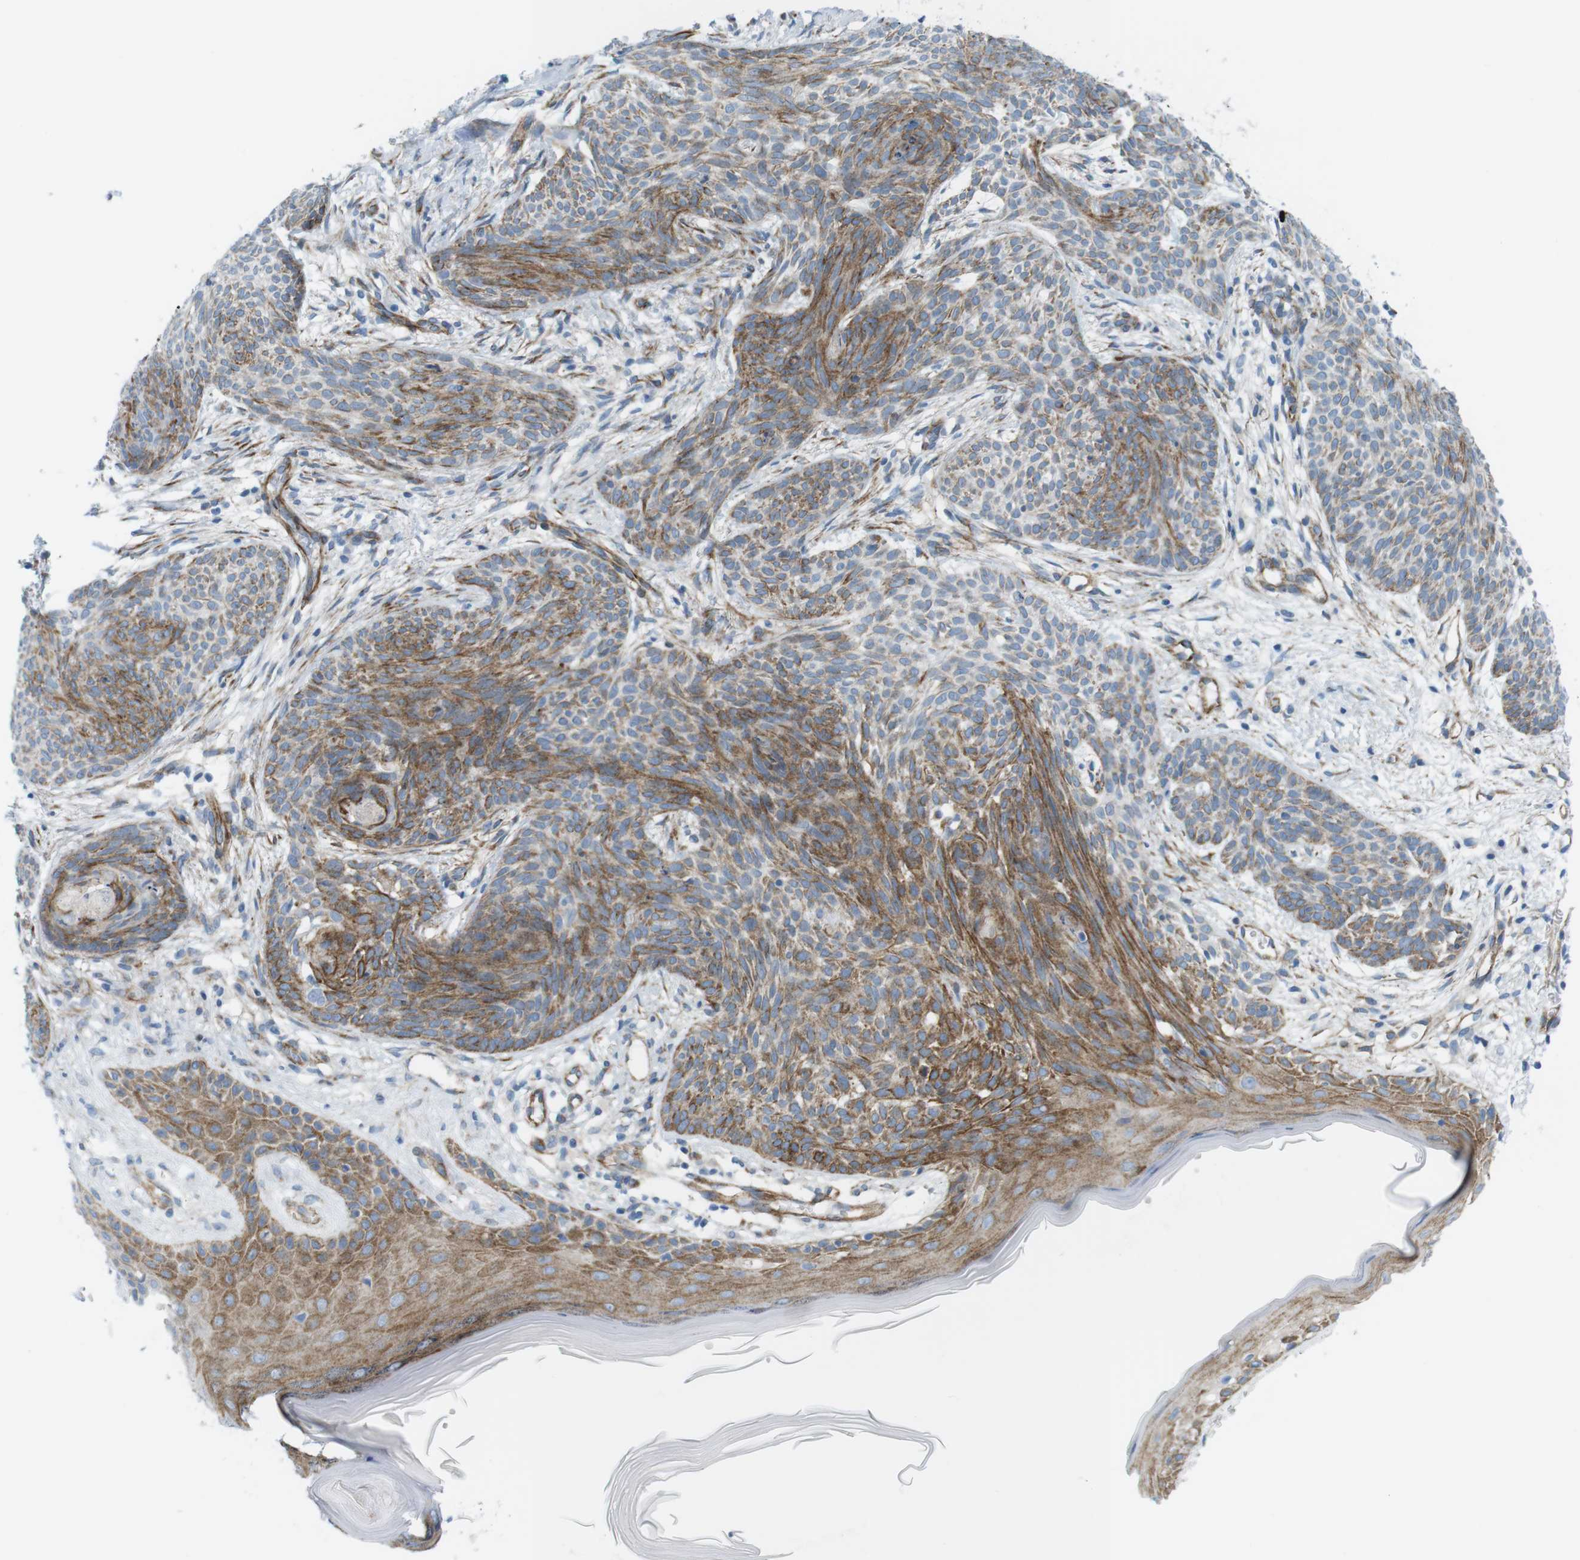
{"staining": {"intensity": "moderate", "quantity": "25%-75%", "location": "cytoplasmic/membranous"}, "tissue": "skin cancer", "cell_type": "Tumor cells", "image_type": "cancer", "snomed": [{"axis": "morphology", "description": "Basal cell carcinoma"}, {"axis": "topography", "description": "Skin"}], "caption": "Skin cancer stained with immunohistochemistry exhibits moderate cytoplasmic/membranous expression in about 25%-75% of tumor cells.", "gene": "MYH9", "patient": {"sex": "female", "age": 59}}